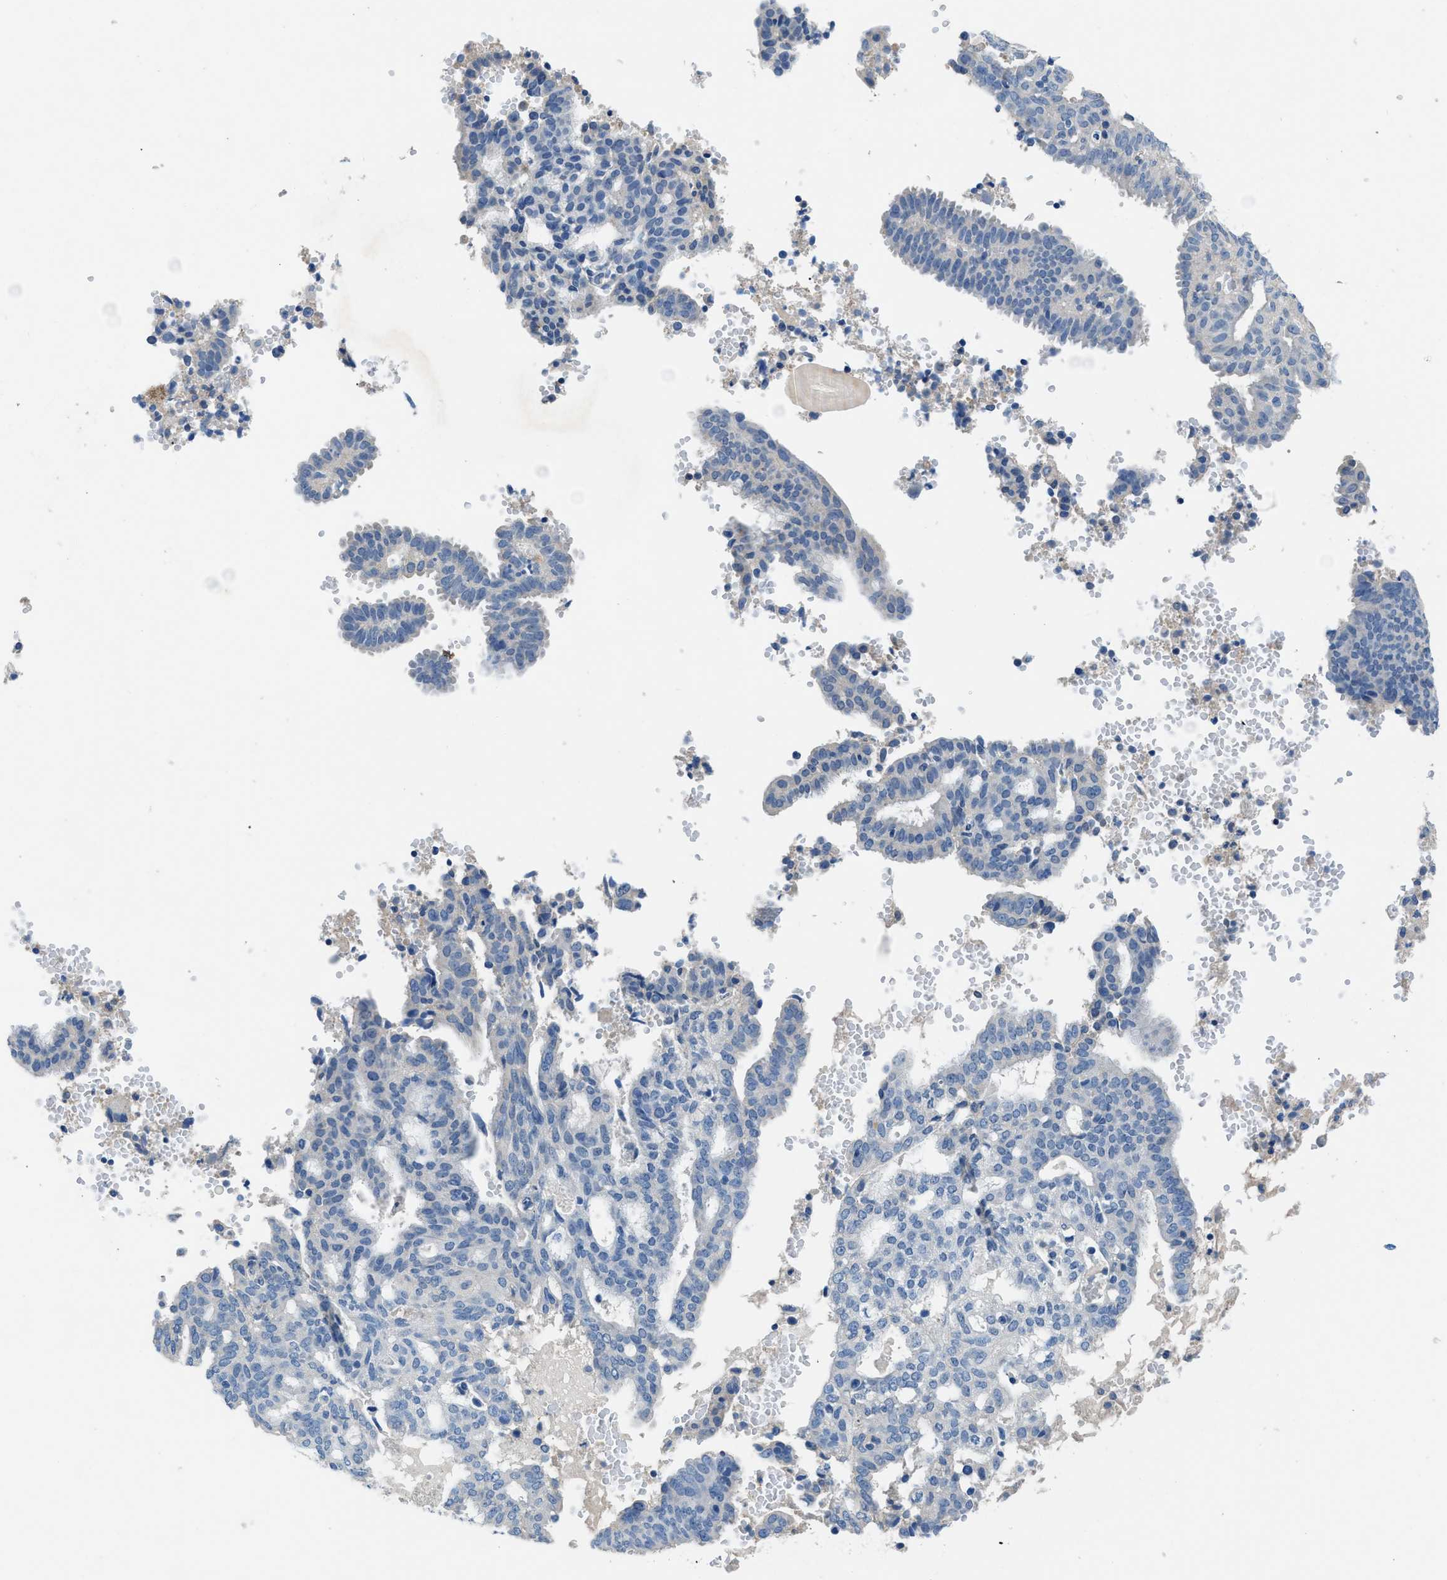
{"staining": {"intensity": "negative", "quantity": "none", "location": "none"}, "tissue": "endometrial cancer", "cell_type": "Tumor cells", "image_type": "cancer", "snomed": [{"axis": "morphology", "description": "Adenocarcinoma, NOS"}, {"axis": "topography", "description": "Endometrium"}], "caption": "The histopathology image displays no staining of tumor cells in adenocarcinoma (endometrial).", "gene": "SLC10A6", "patient": {"sex": "female", "age": 58}}